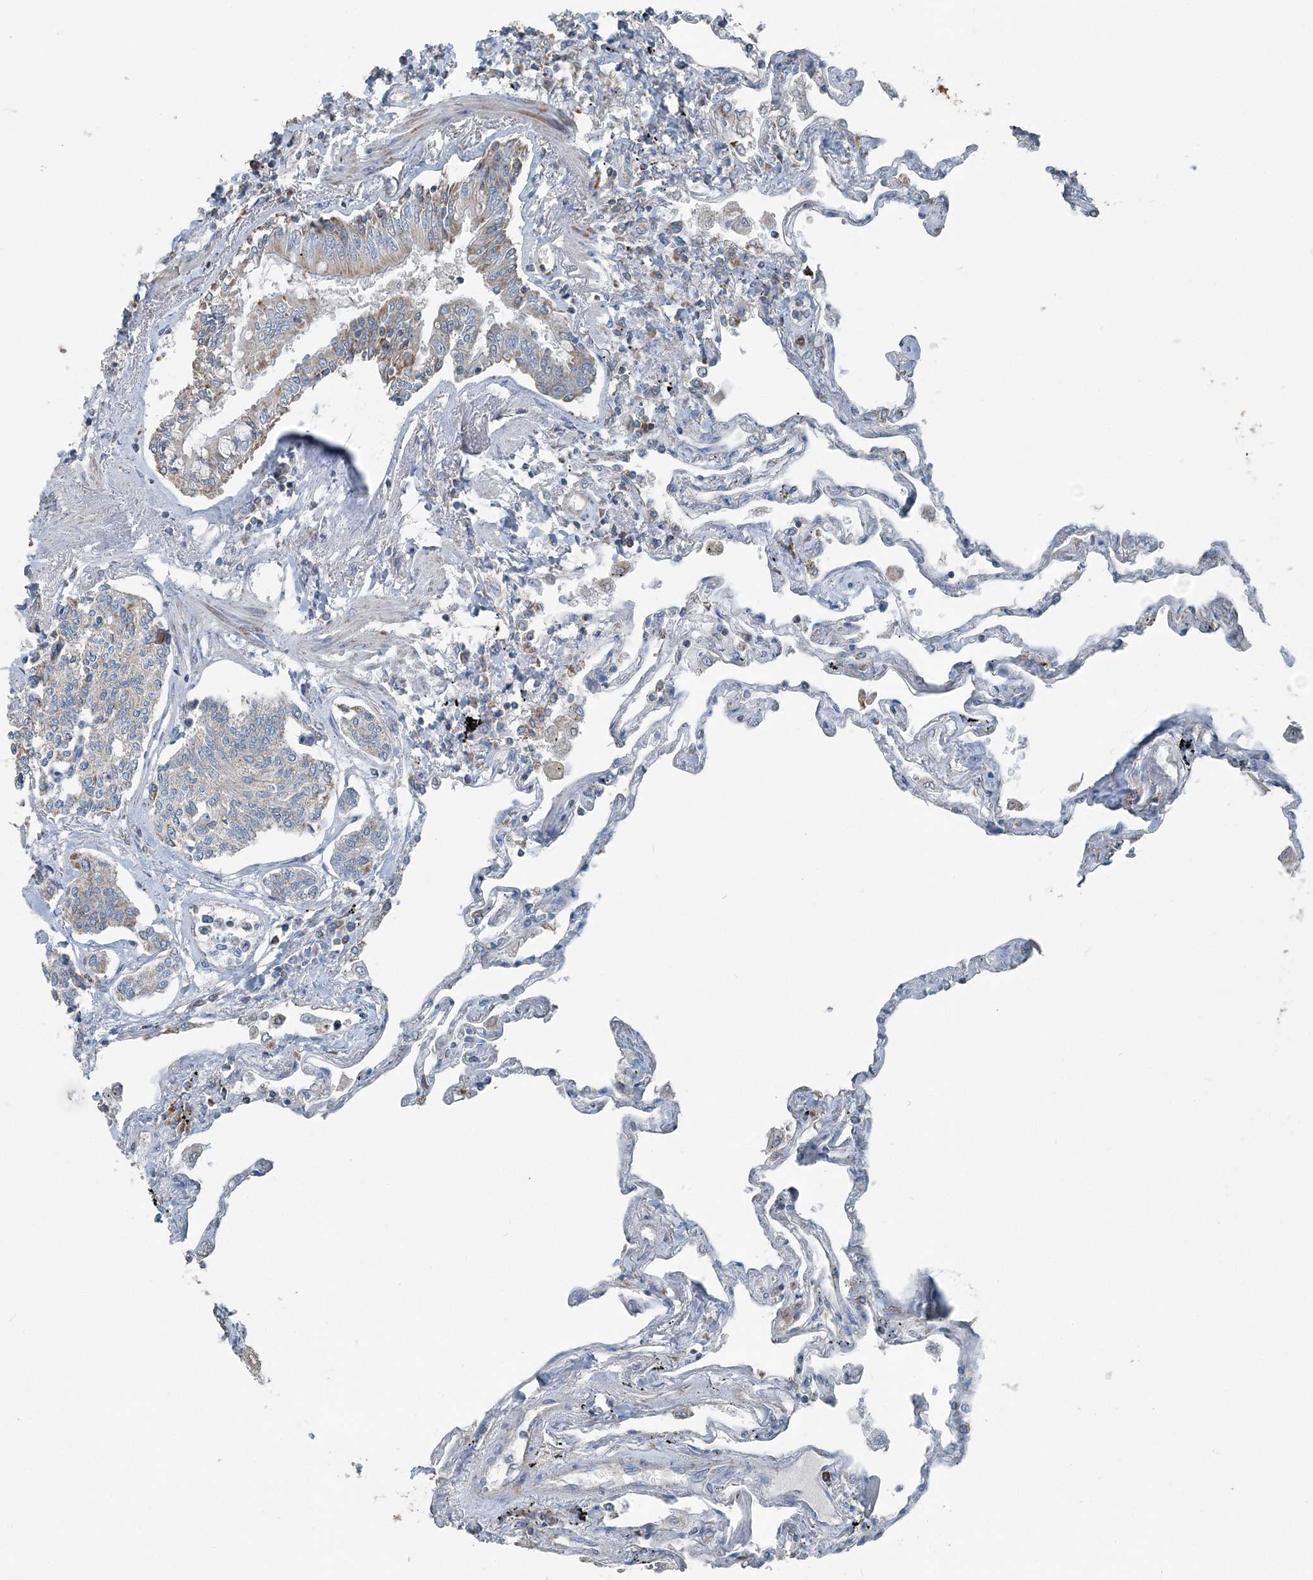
{"staining": {"intensity": "strong", "quantity": "25%-75%", "location": "cytoplasmic/membranous"}, "tissue": "lung", "cell_type": "Alveolar cells", "image_type": "normal", "snomed": [{"axis": "morphology", "description": "Normal tissue, NOS"}, {"axis": "topography", "description": "Lung"}], "caption": "Protein analysis of normal lung displays strong cytoplasmic/membranous positivity in approximately 25%-75% of alveolar cells.", "gene": "SUCLG1", "patient": {"sex": "female", "age": 67}}